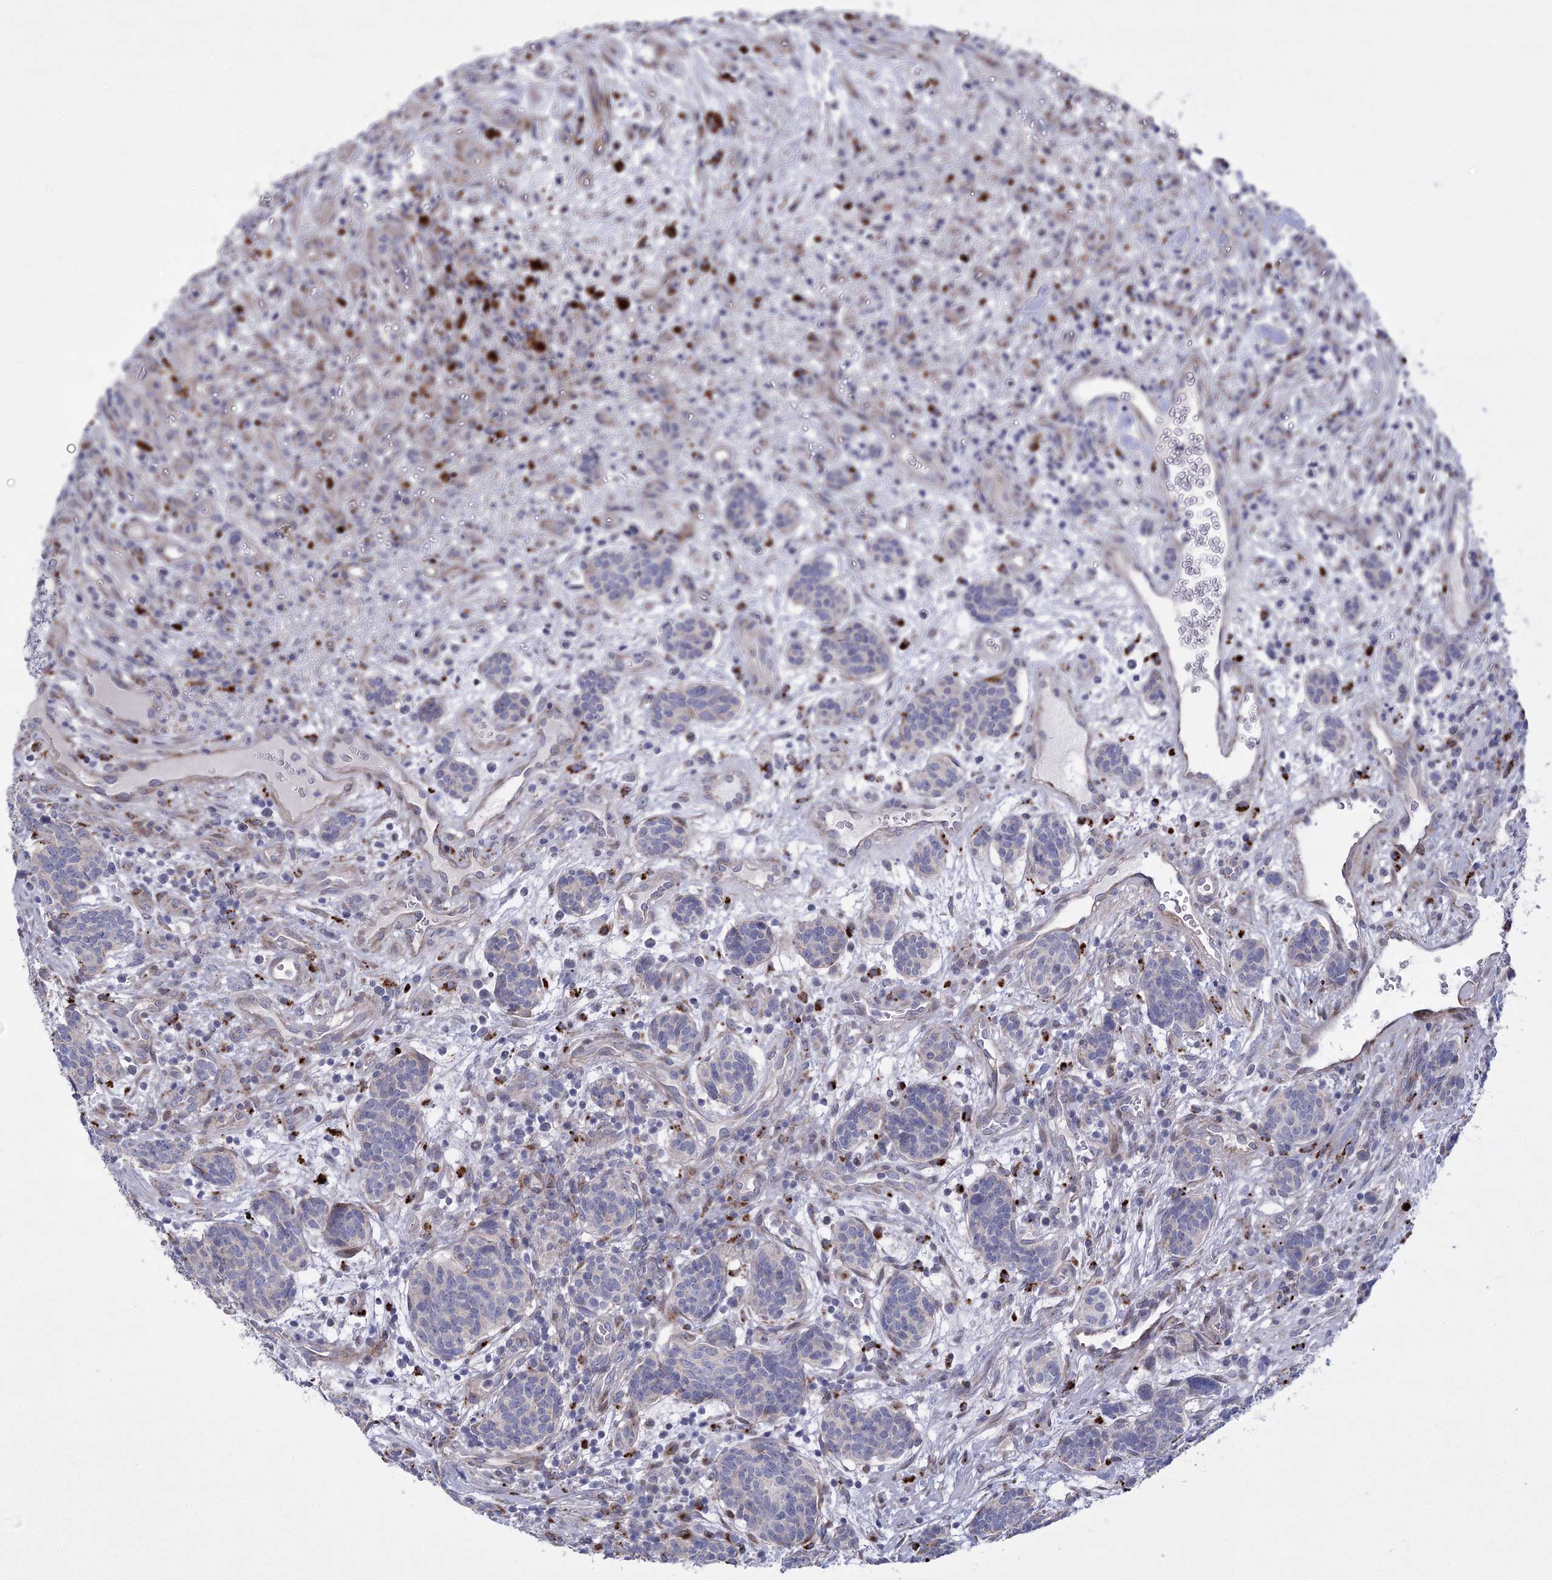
{"staining": {"intensity": "negative", "quantity": "none", "location": "none"}, "tissue": "carcinoid", "cell_type": "Tumor cells", "image_type": "cancer", "snomed": [{"axis": "morphology", "description": "Carcinoid, malignant, NOS"}, {"axis": "topography", "description": "Lung"}], "caption": "Photomicrograph shows no significant protein positivity in tumor cells of carcinoid (malignant).", "gene": "NME7", "patient": {"sex": "female", "age": 46}}